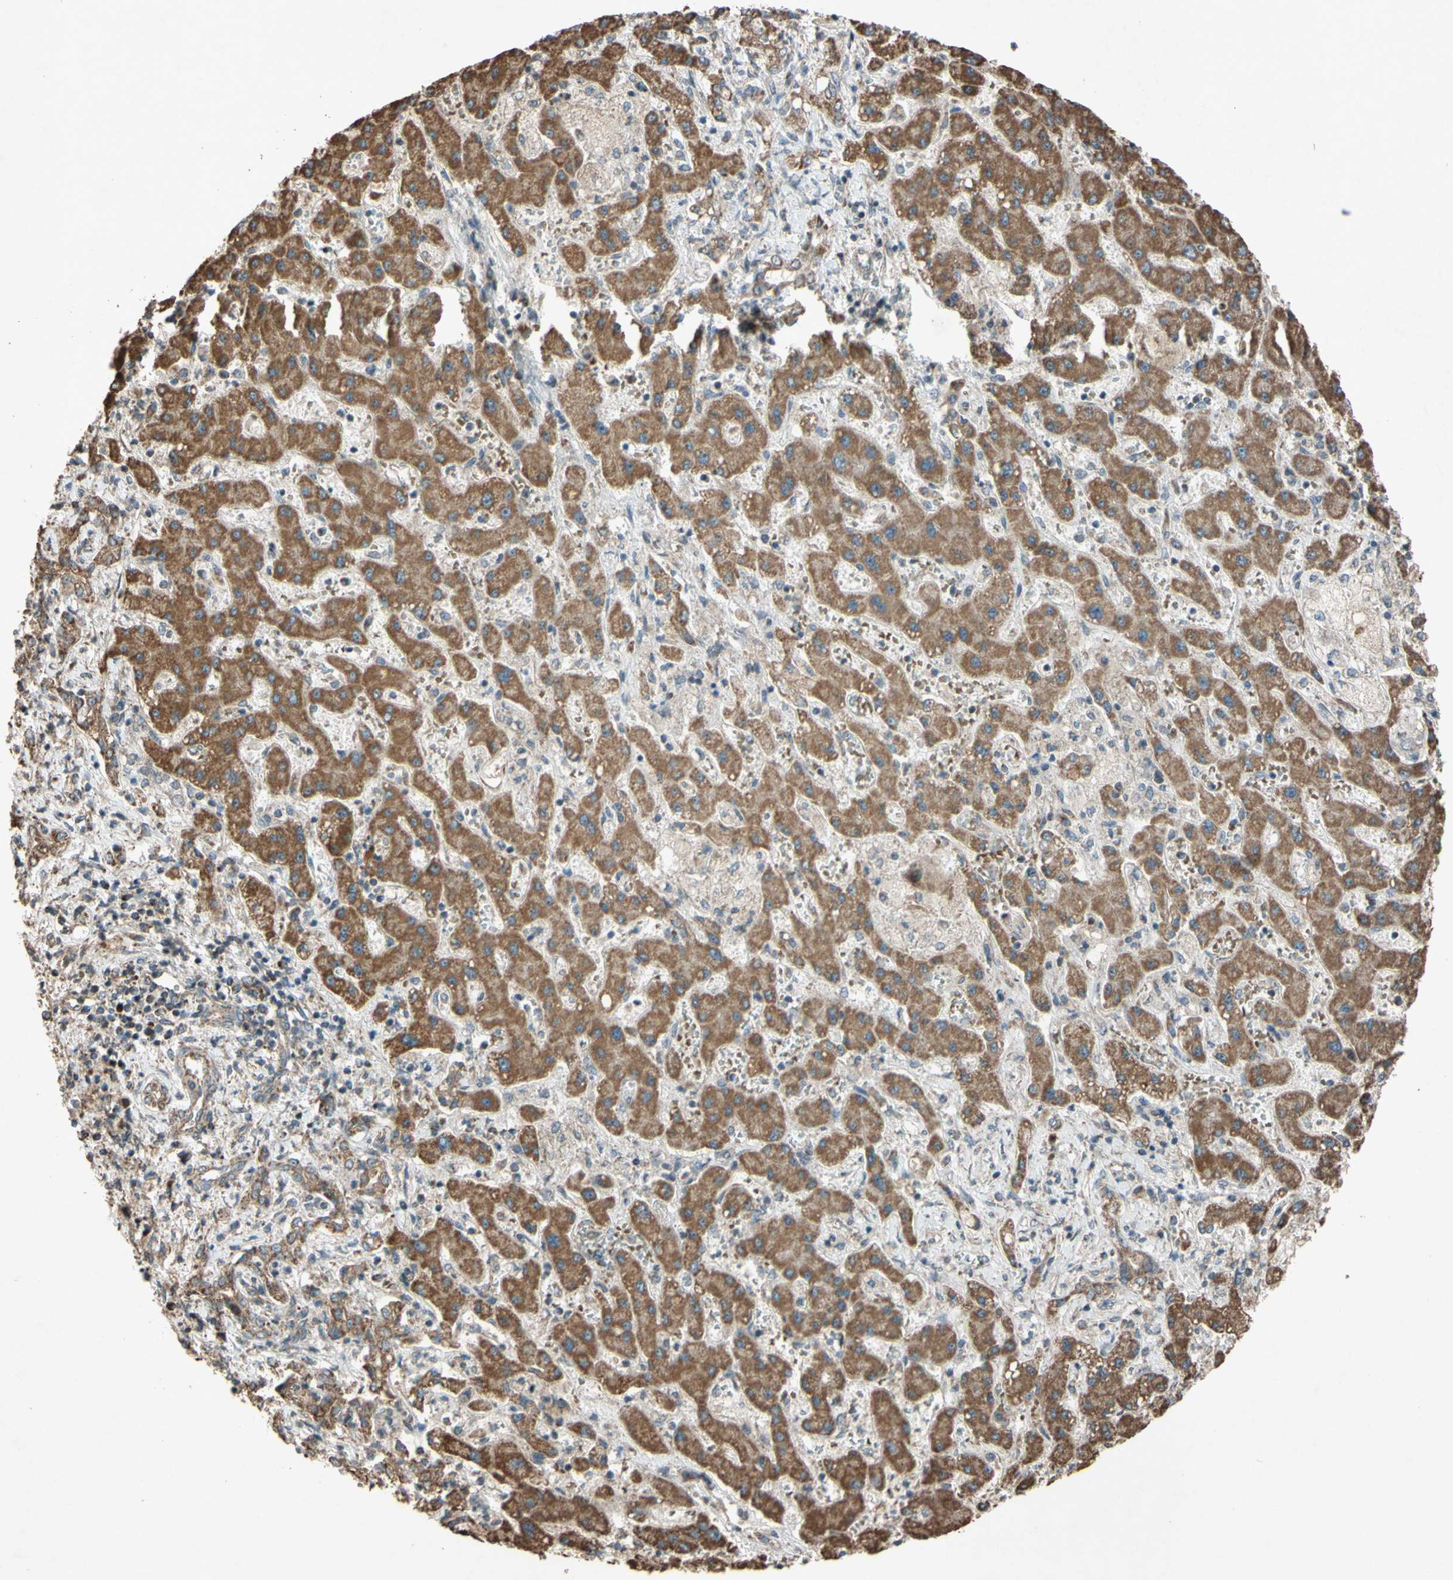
{"staining": {"intensity": "moderate", "quantity": ">75%", "location": "cytoplasmic/membranous"}, "tissue": "liver cancer", "cell_type": "Tumor cells", "image_type": "cancer", "snomed": [{"axis": "morphology", "description": "Cholangiocarcinoma"}, {"axis": "topography", "description": "Liver"}], "caption": "Protein staining of liver cholangiocarcinoma tissue shows moderate cytoplasmic/membranous expression in approximately >75% of tumor cells. The staining was performed using DAB, with brown indicating positive protein expression. Nuclei are stained blue with hematoxylin.", "gene": "ACOT8", "patient": {"sex": "male", "age": 50}}